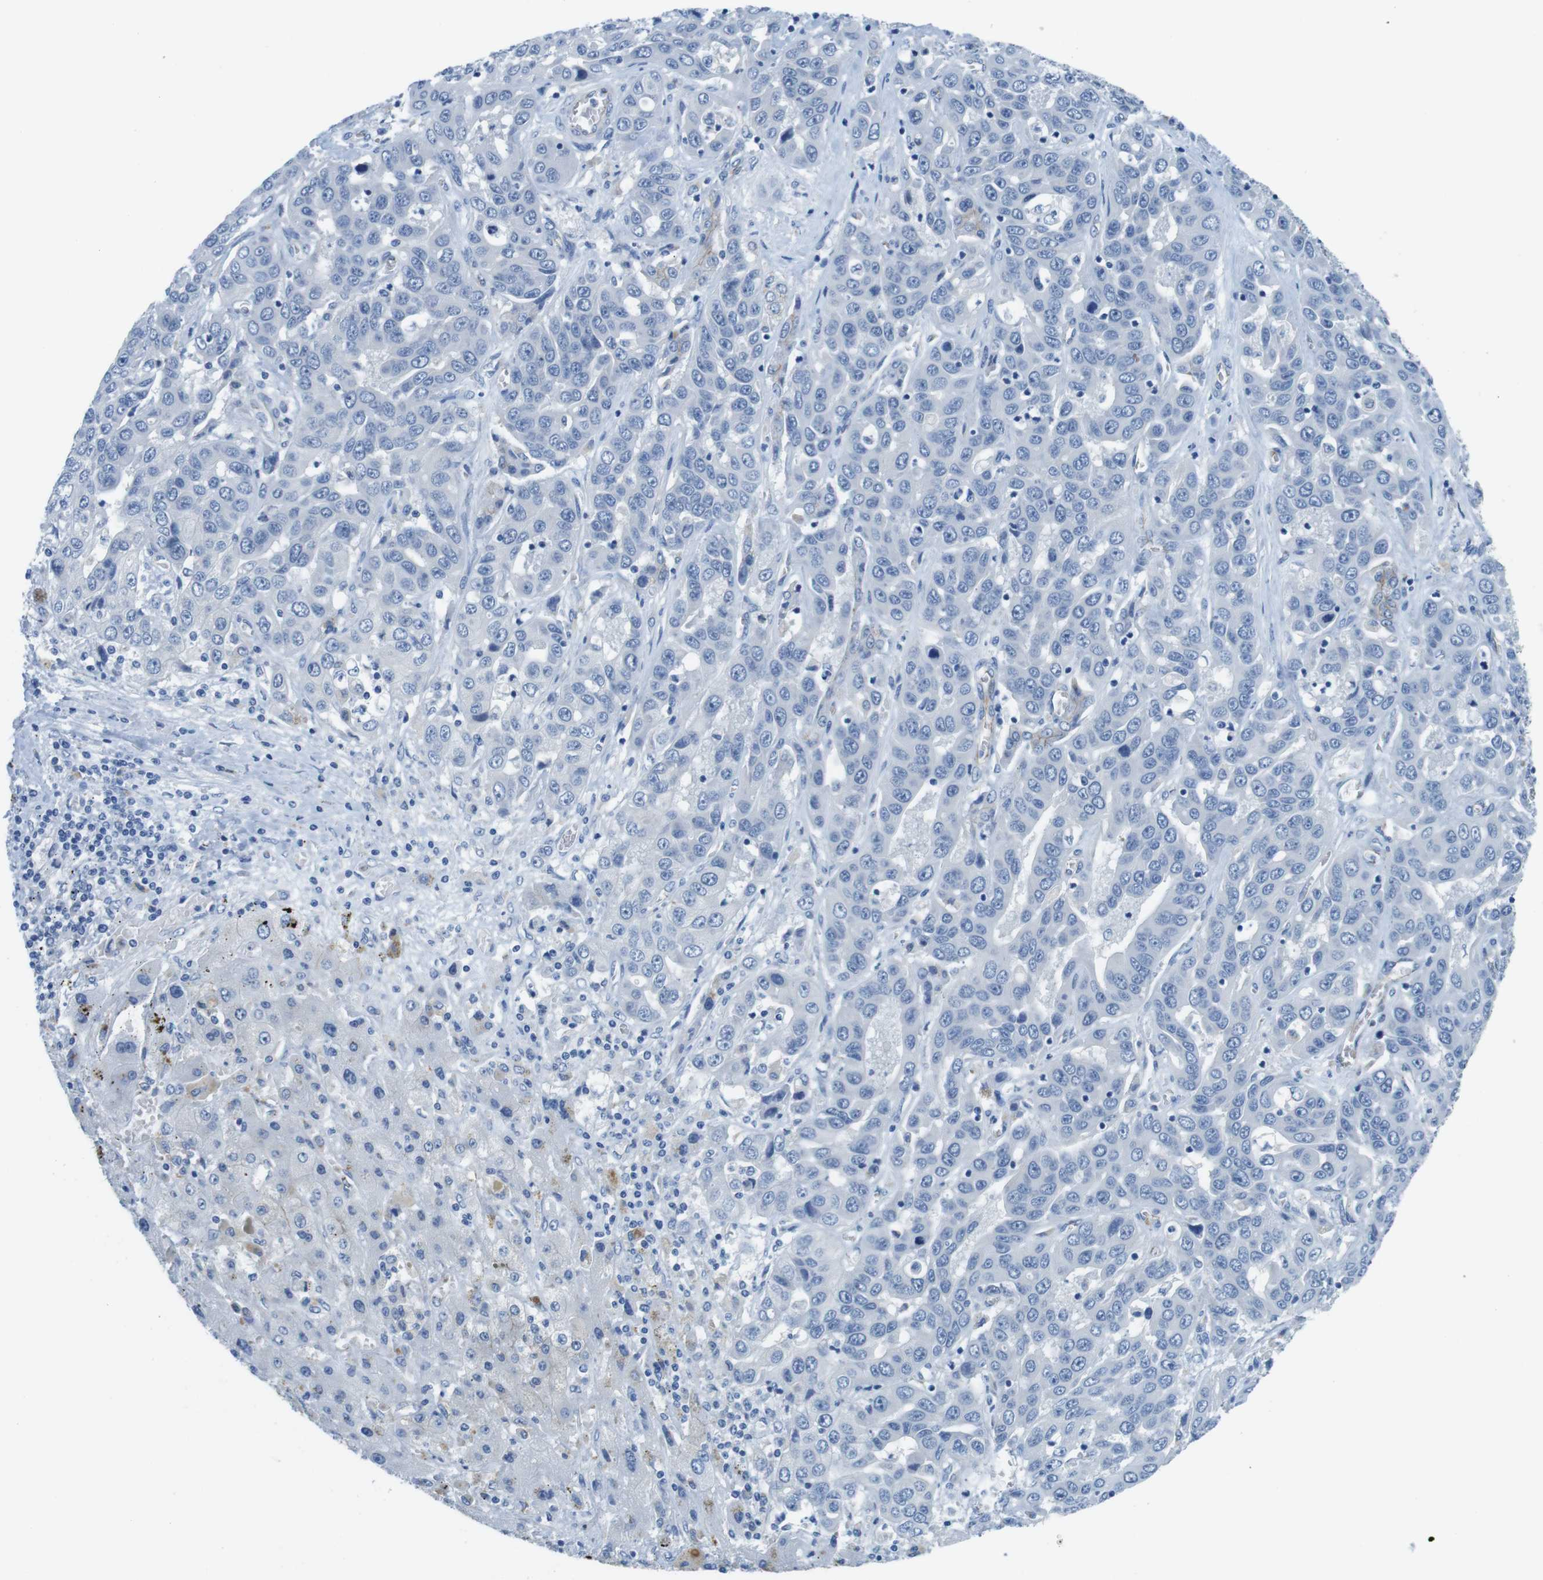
{"staining": {"intensity": "negative", "quantity": "none", "location": "none"}, "tissue": "liver cancer", "cell_type": "Tumor cells", "image_type": "cancer", "snomed": [{"axis": "morphology", "description": "Cholangiocarcinoma"}, {"axis": "topography", "description": "Liver"}], "caption": "Immunohistochemistry (IHC) image of neoplastic tissue: cholangiocarcinoma (liver) stained with DAB (3,3'-diaminobenzidine) demonstrates no significant protein positivity in tumor cells.", "gene": "SLC6A6", "patient": {"sex": "female", "age": 52}}